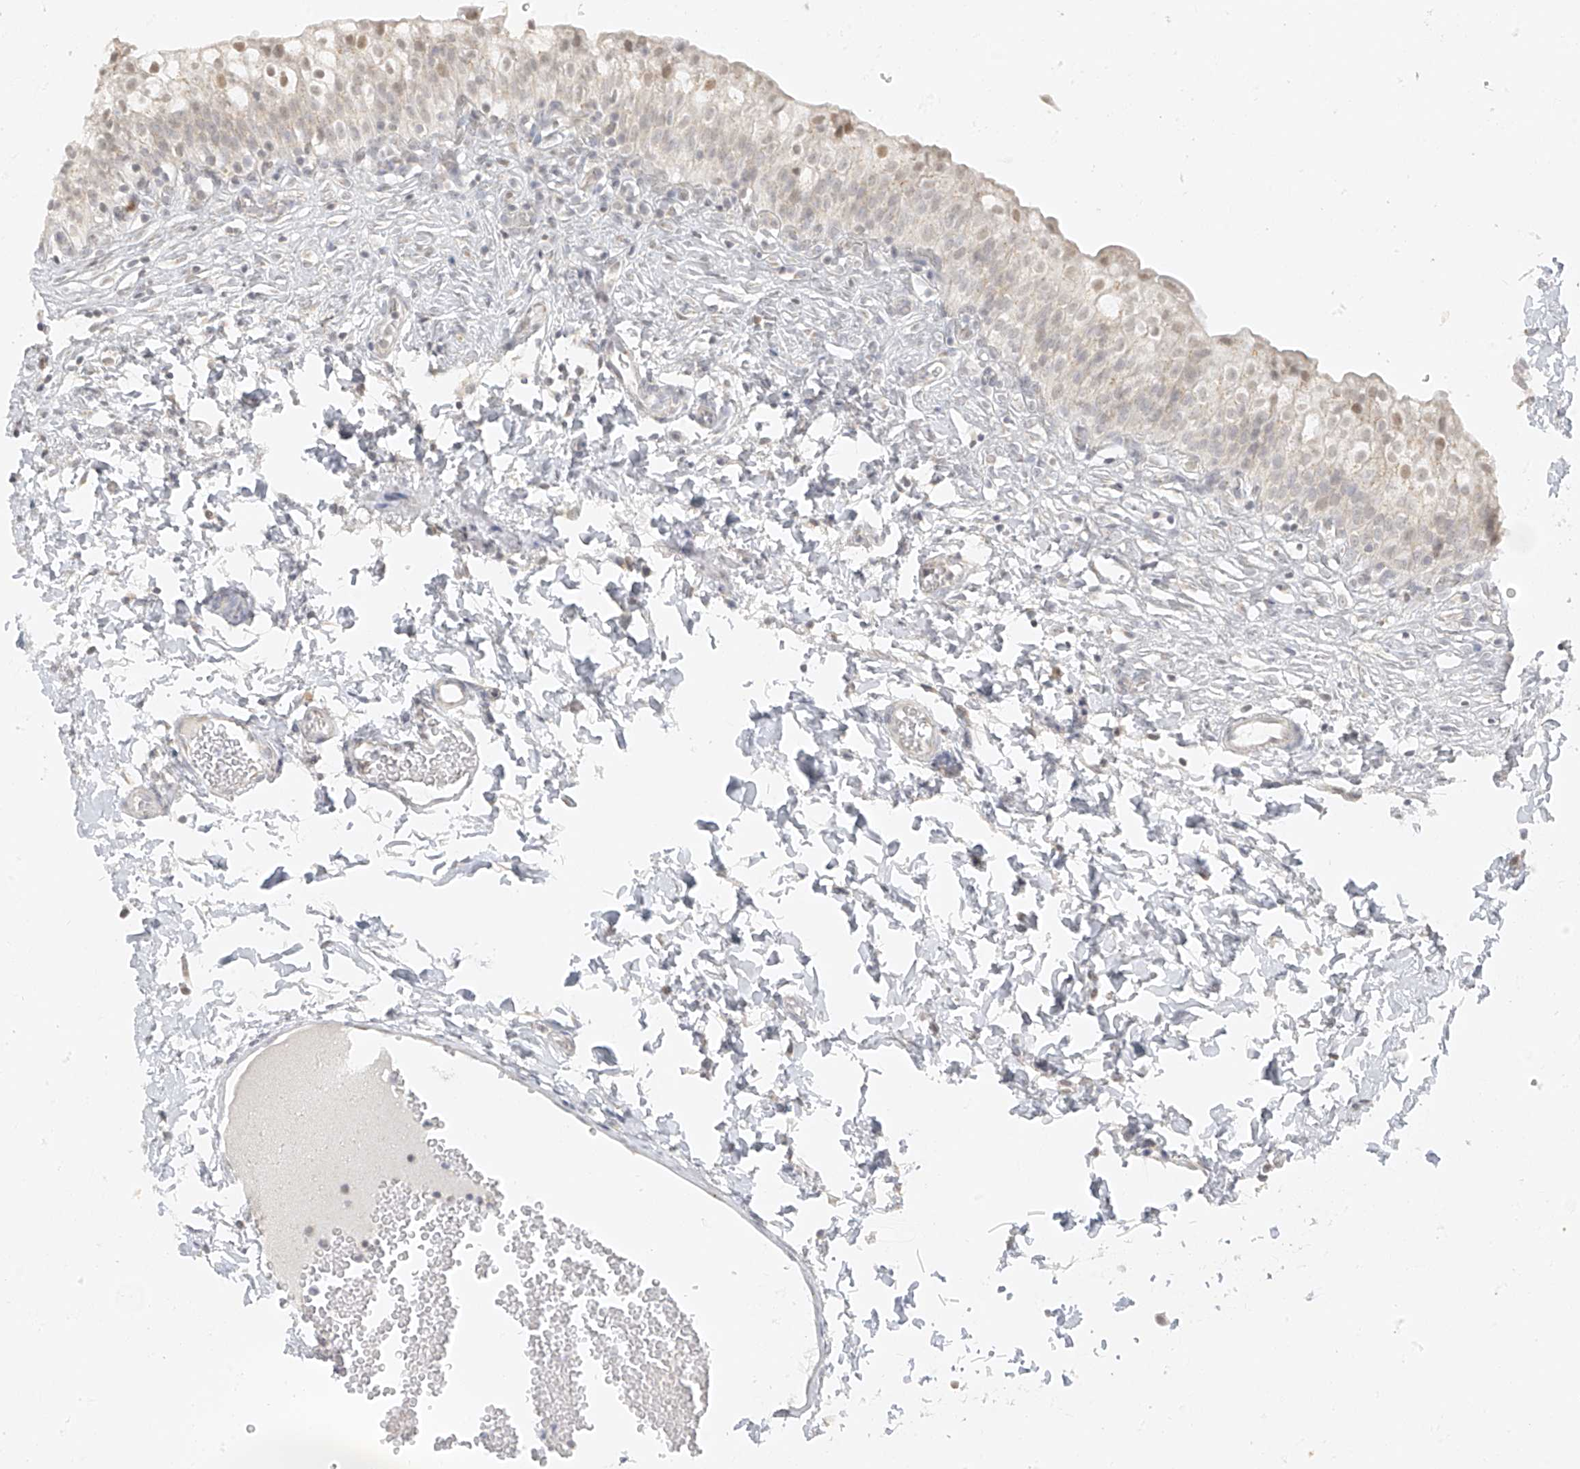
{"staining": {"intensity": "weak", "quantity": "<25%", "location": "nuclear"}, "tissue": "urinary bladder", "cell_type": "Urothelial cells", "image_type": "normal", "snomed": [{"axis": "morphology", "description": "Normal tissue, NOS"}, {"axis": "topography", "description": "Urinary bladder"}], "caption": "A high-resolution histopathology image shows immunohistochemistry staining of benign urinary bladder, which shows no significant staining in urothelial cells.", "gene": "DYRK1B", "patient": {"sex": "male", "age": 55}}